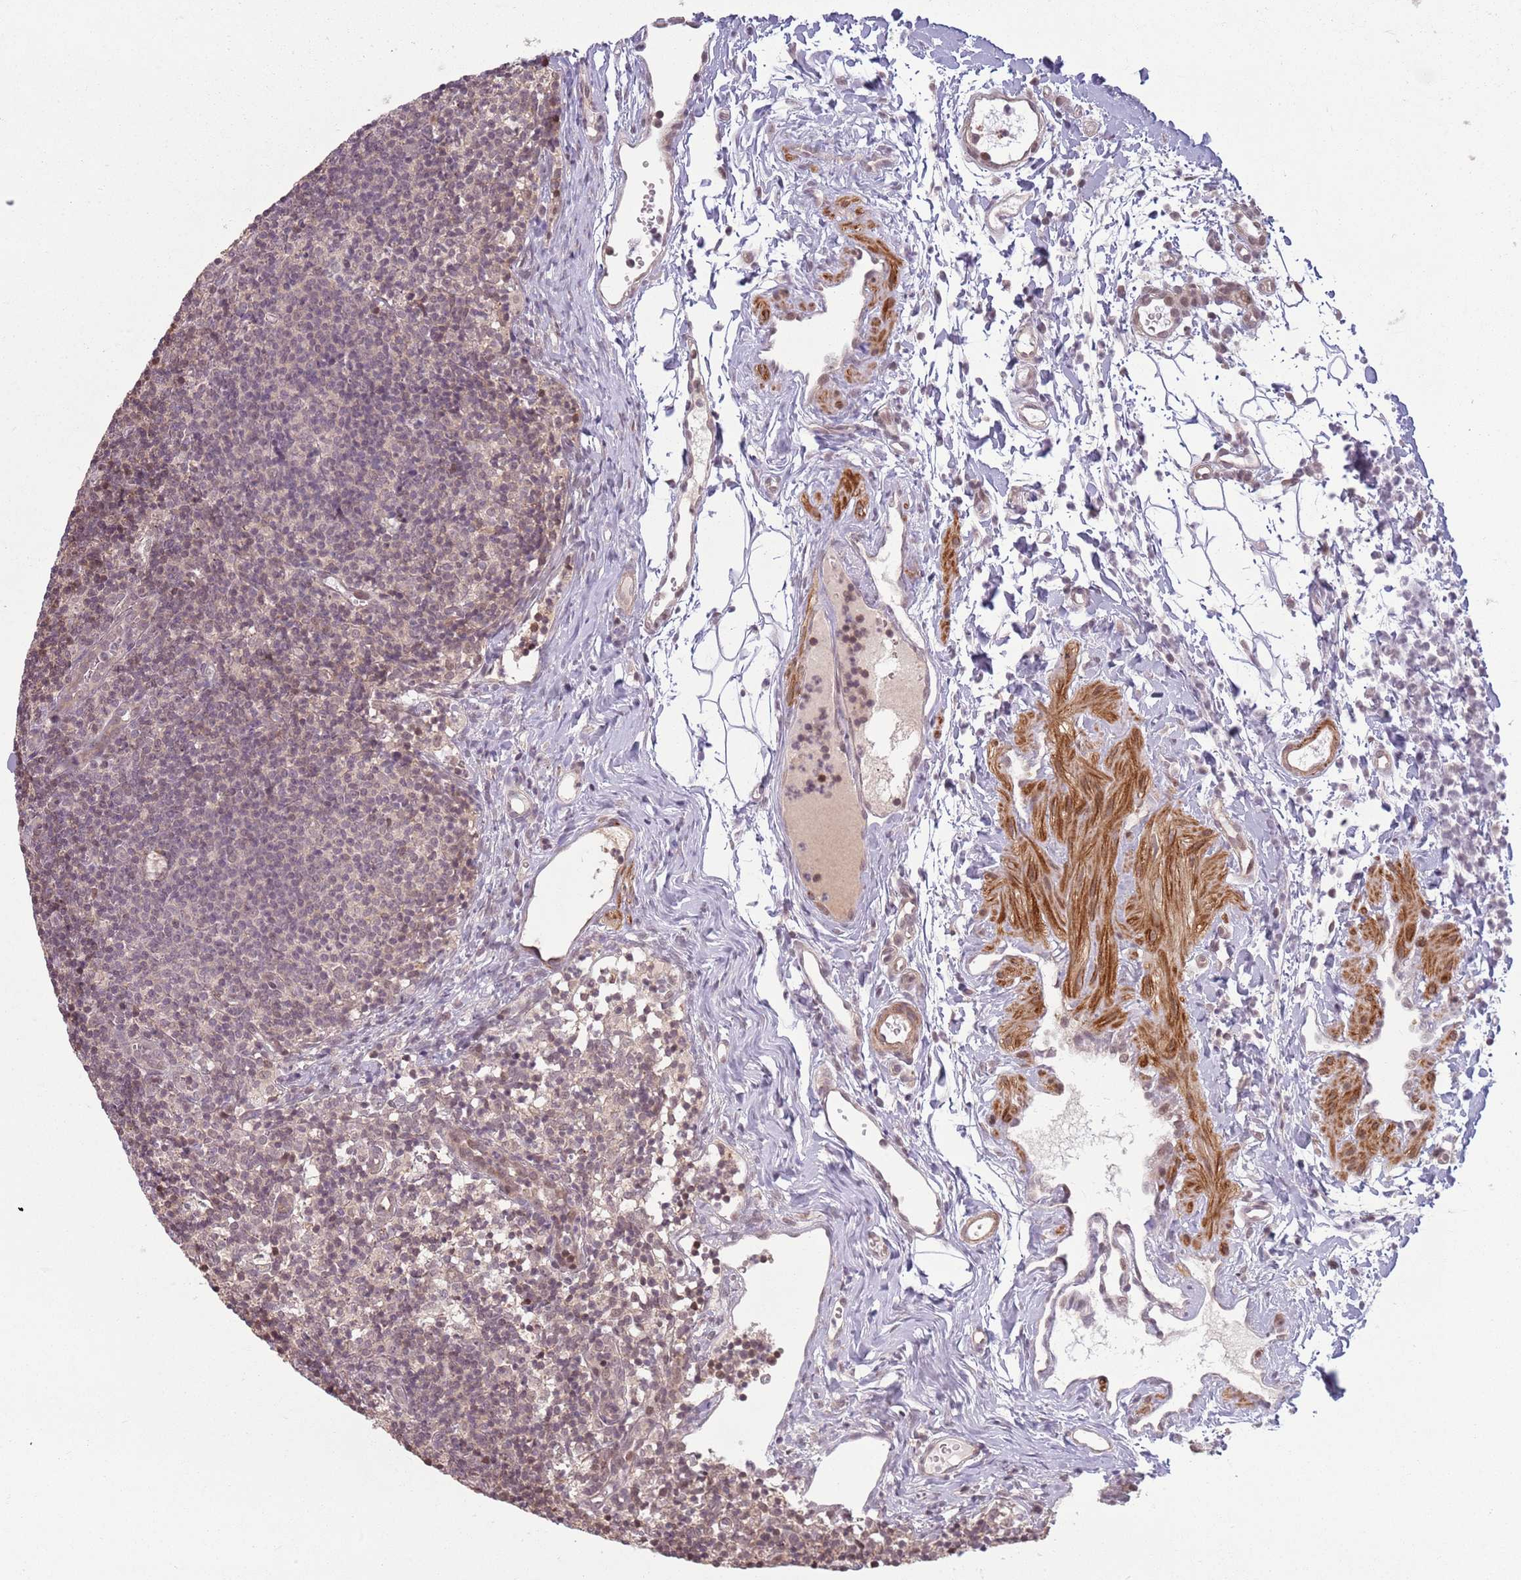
{"staining": {"intensity": "weak", "quantity": "<25%", "location": "cytoplasmic/membranous,nuclear"}, "tissue": "lymph node", "cell_type": "Non-germinal center cells", "image_type": "normal", "snomed": [{"axis": "morphology", "description": "Normal tissue, NOS"}, {"axis": "topography", "description": "Lymph node"}], "caption": "The immunohistochemistry image has no significant positivity in non-germinal center cells of lymph node.", "gene": "CCDC154", "patient": {"sex": "female", "age": 37}}